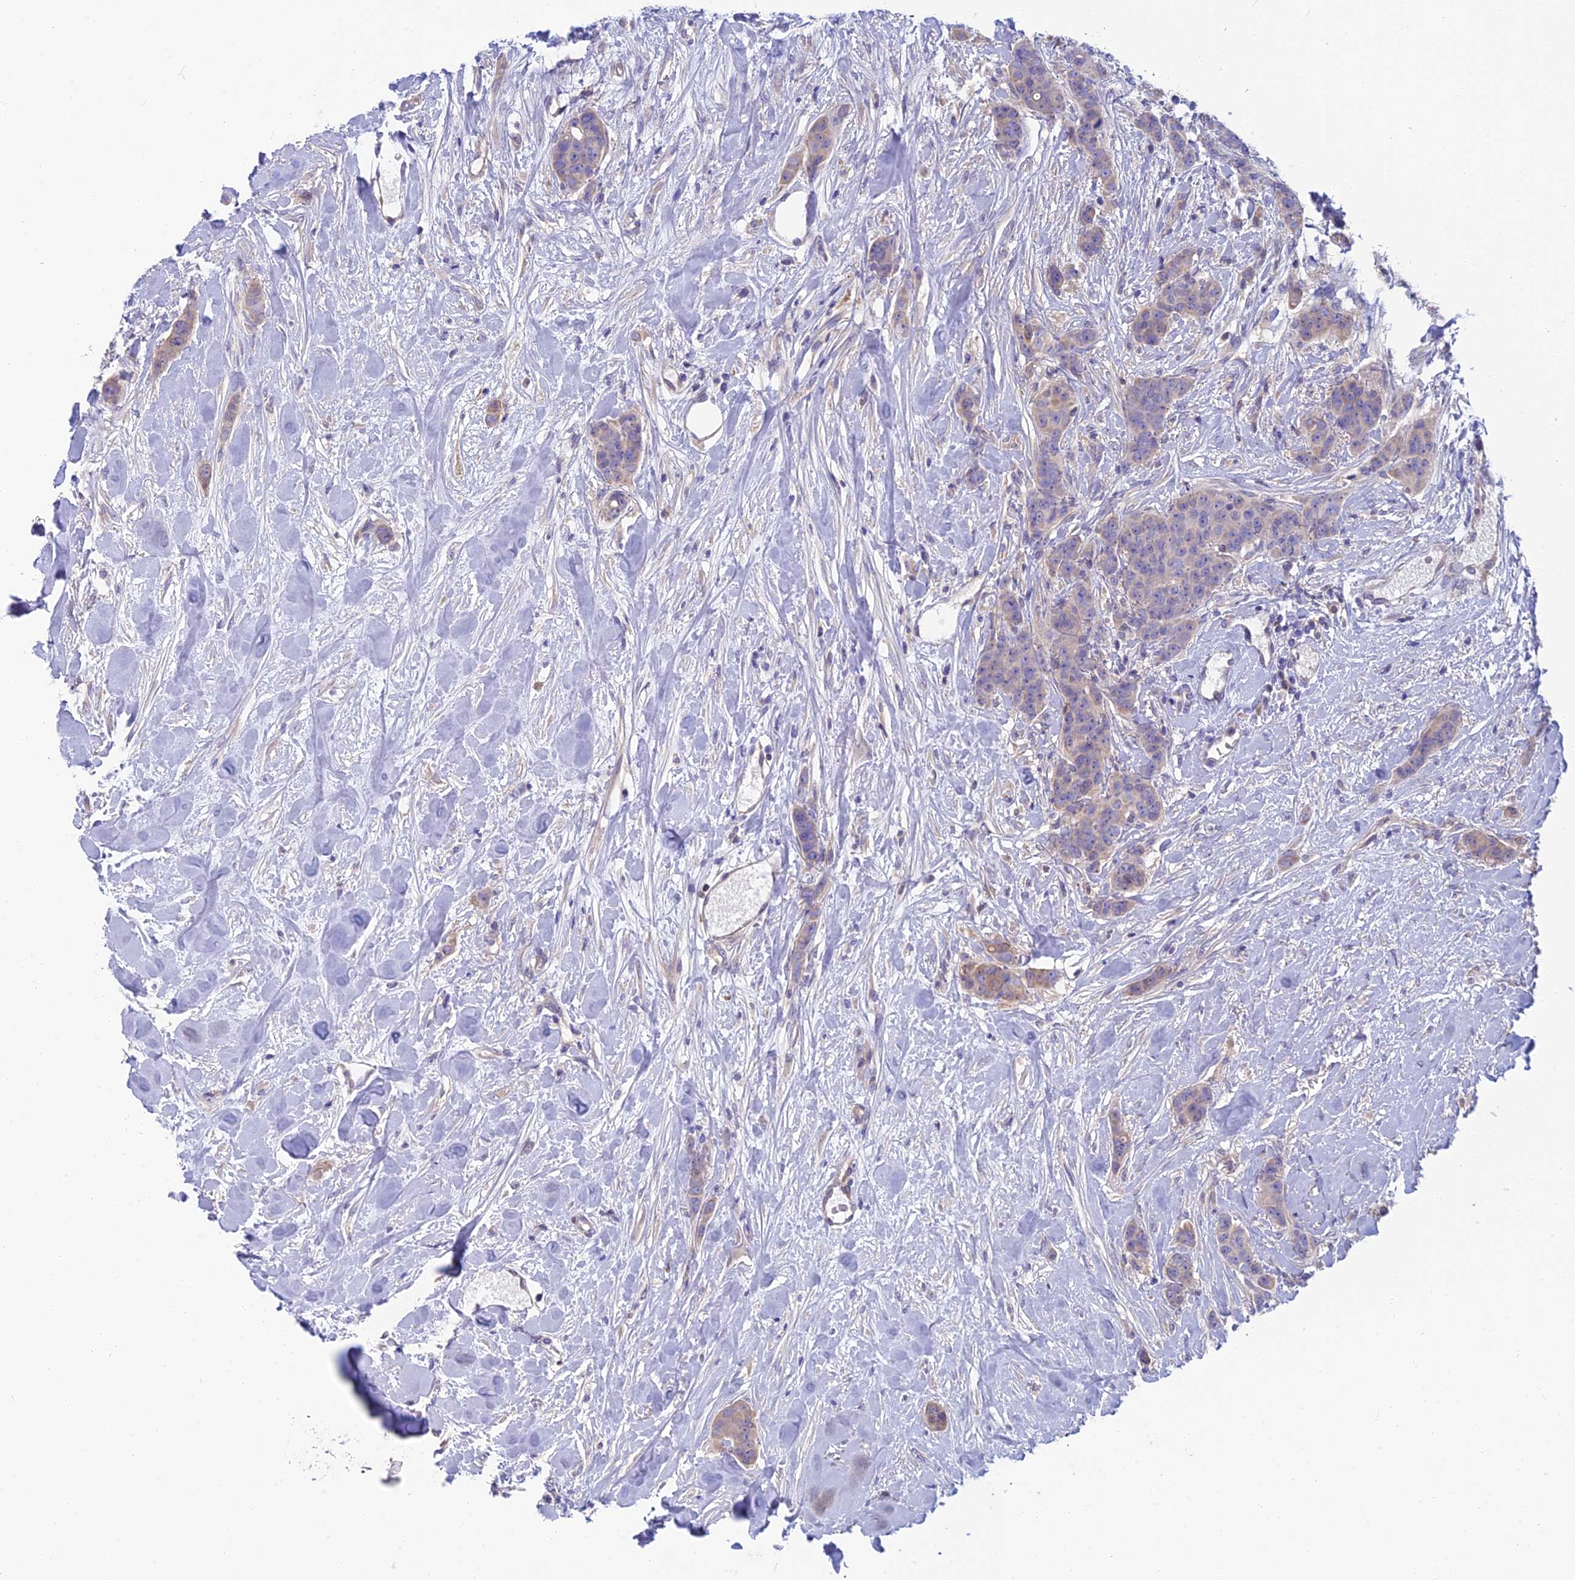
{"staining": {"intensity": "weak", "quantity": "<25%", "location": "cytoplasmic/membranous"}, "tissue": "breast cancer", "cell_type": "Tumor cells", "image_type": "cancer", "snomed": [{"axis": "morphology", "description": "Duct carcinoma"}, {"axis": "topography", "description": "Breast"}], "caption": "The image shows no significant staining in tumor cells of breast intraductal carcinoma.", "gene": "SNAP91", "patient": {"sex": "female", "age": 40}}